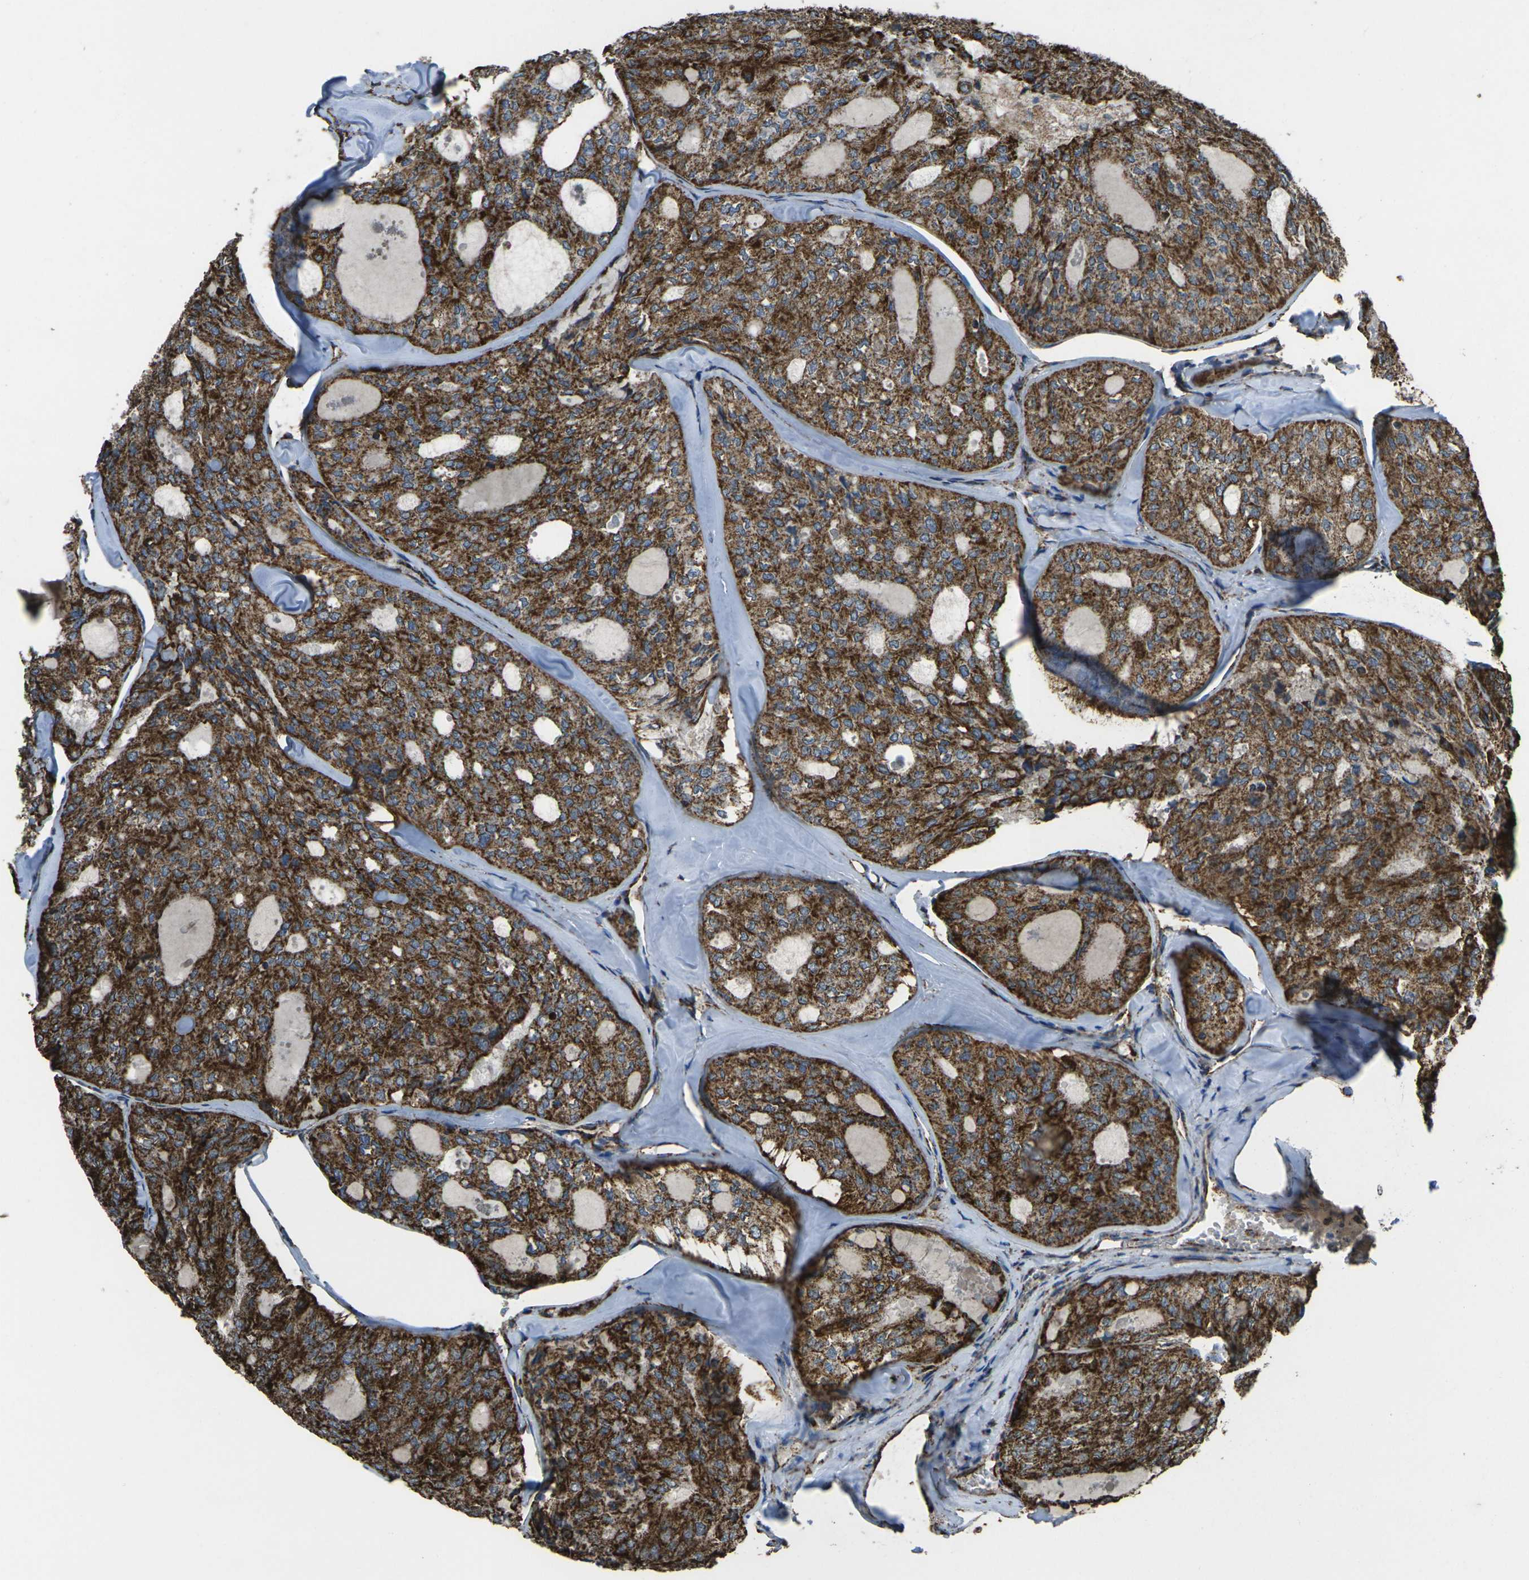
{"staining": {"intensity": "moderate", "quantity": ">75%", "location": "cytoplasmic/membranous"}, "tissue": "thyroid cancer", "cell_type": "Tumor cells", "image_type": "cancer", "snomed": [{"axis": "morphology", "description": "Follicular adenoma carcinoma, NOS"}, {"axis": "topography", "description": "Thyroid gland"}], "caption": "The immunohistochemical stain labels moderate cytoplasmic/membranous expression in tumor cells of follicular adenoma carcinoma (thyroid) tissue. (DAB (3,3'-diaminobenzidine) IHC, brown staining for protein, blue staining for nuclei).", "gene": "KLHL5", "patient": {"sex": "male", "age": 75}}